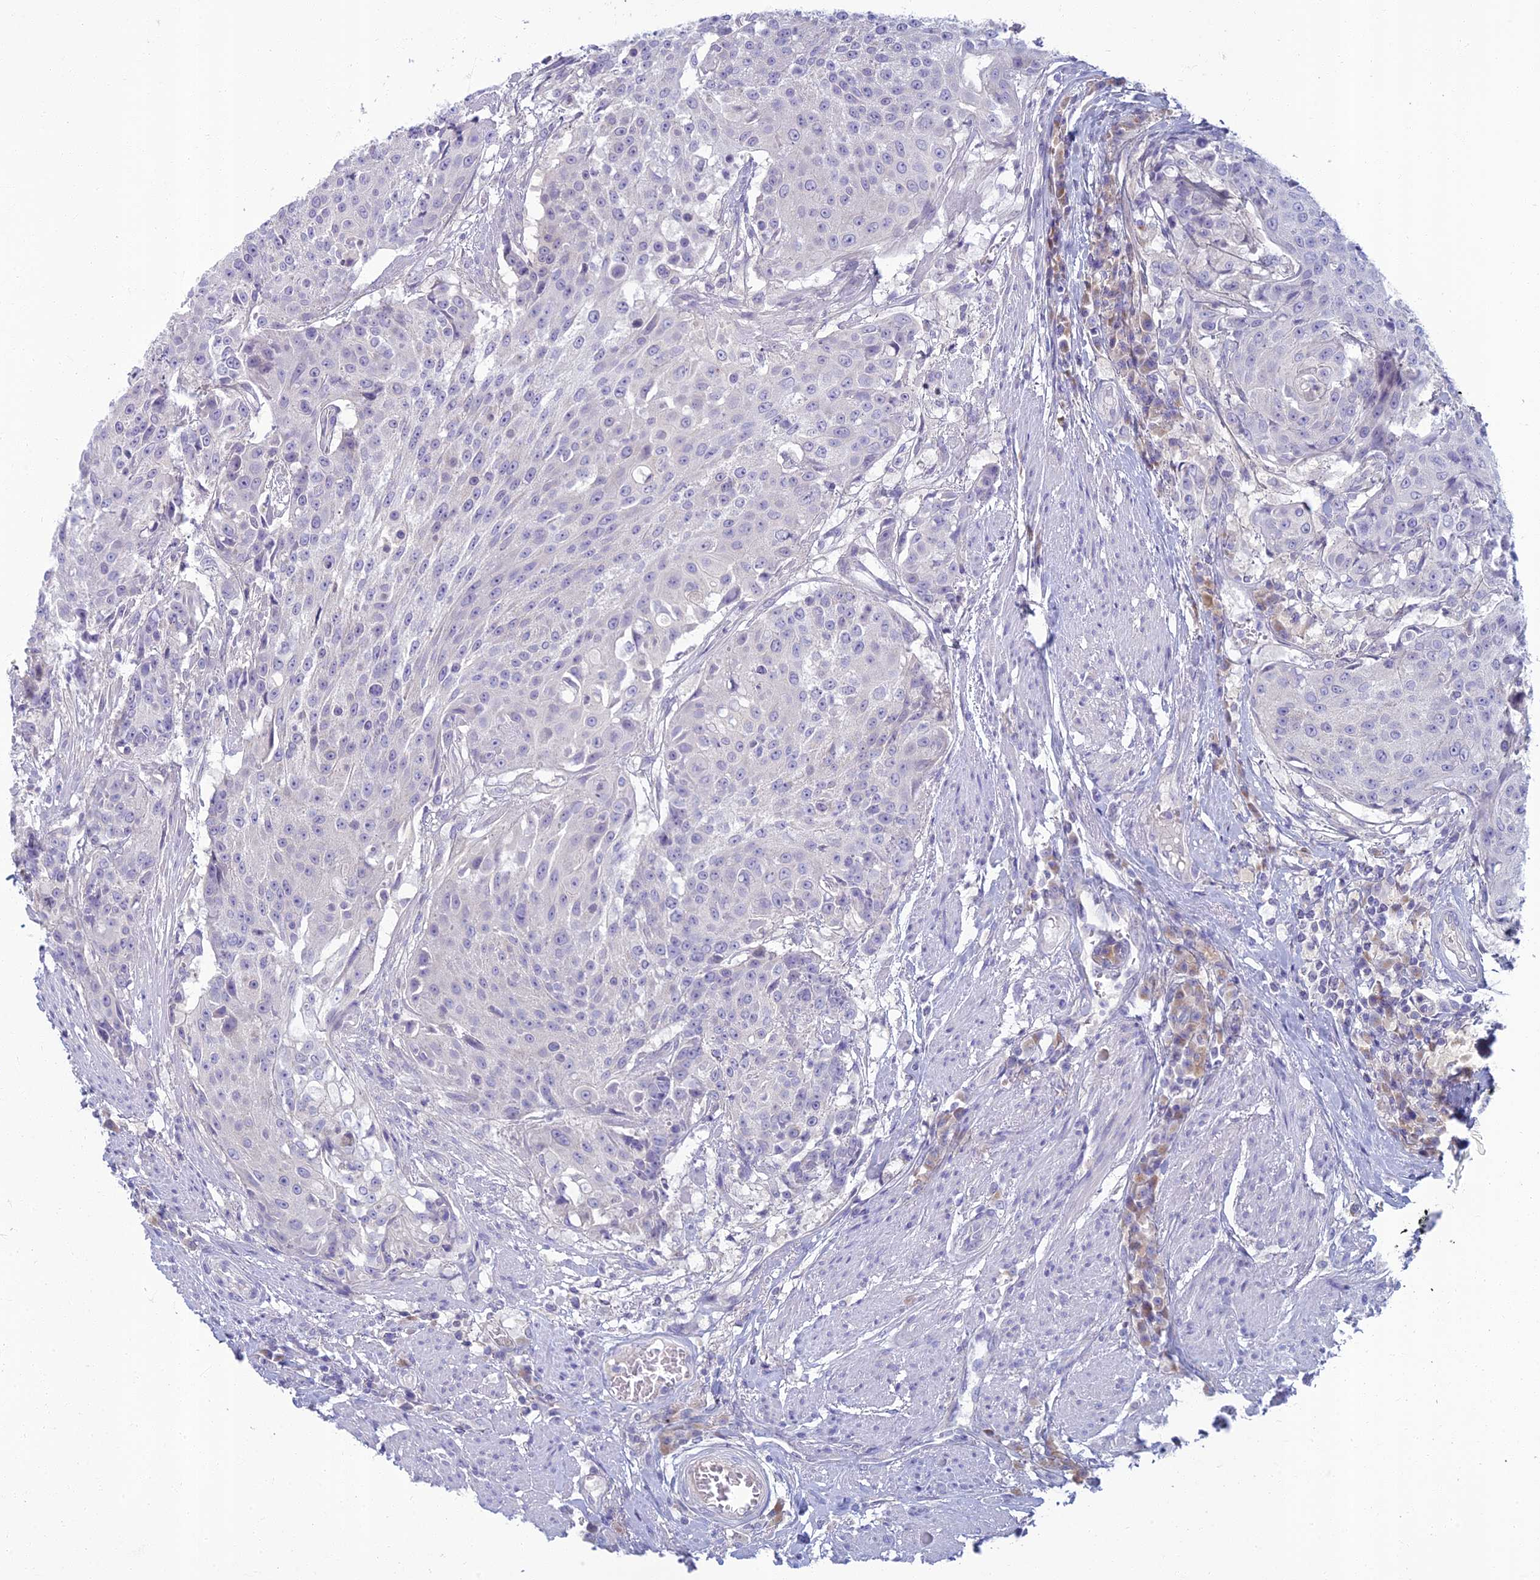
{"staining": {"intensity": "negative", "quantity": "none", "location": "none"}, "tissue": "urothelial cancer", "cell_type": "Tumor cells", "image_type": "cancer", "snomed": [{"axis": "morphology", "description": "Urothelial carcinoma, High grade"}, {"axis": "topography", "description": "Urinary bladder"}], "caption": "Tumor cells are negative for protein expression in human urothelial carcinoma (high-grade).", "gene": "SLC25A41", "patient": {"sex": "female", "age": 63}}